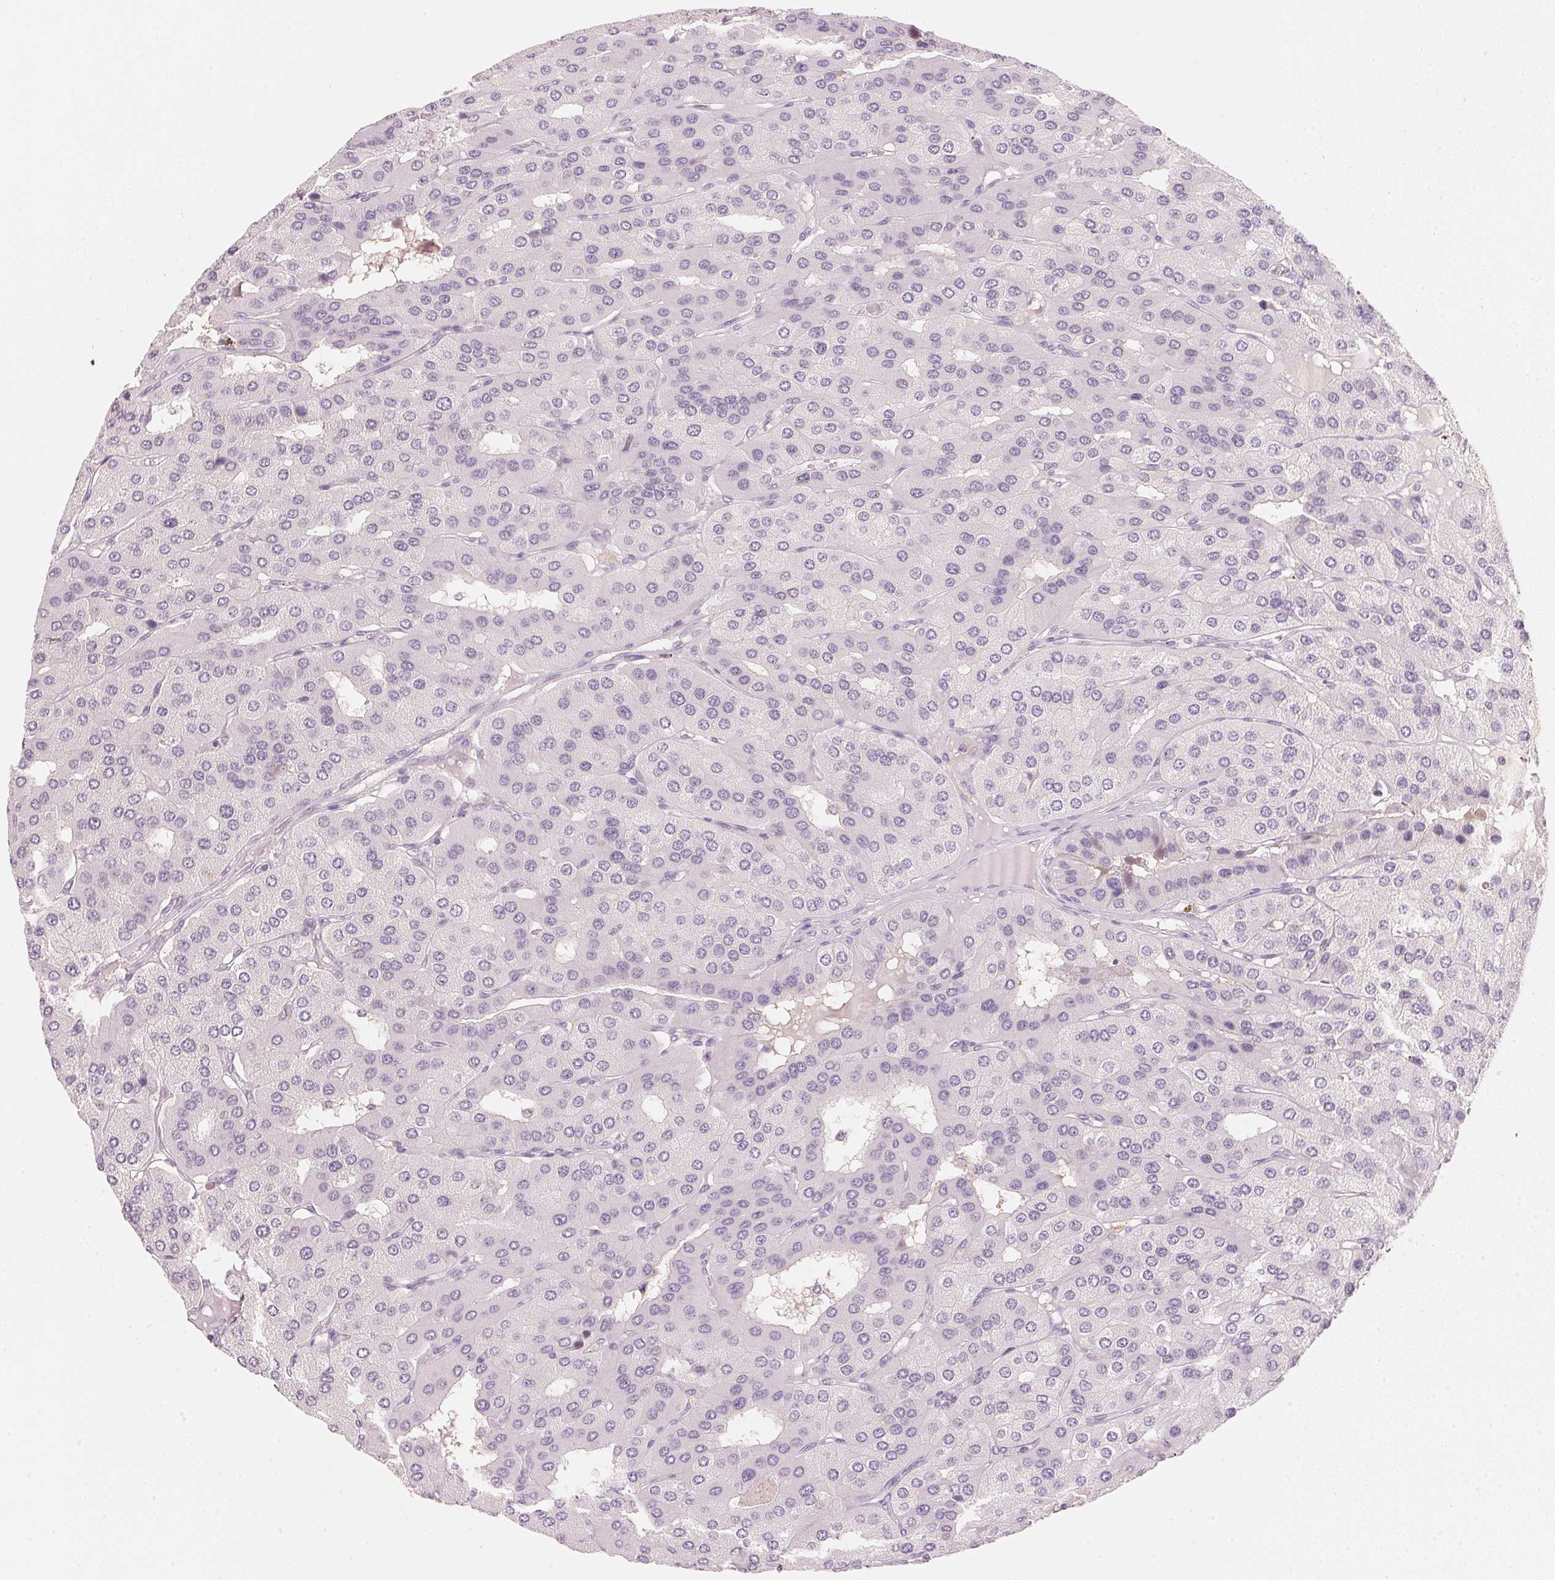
{"staining": {"intensity": "negative", "quantity": "none", "location": "none"}, "tissue": "parathyroid gland", "cell_type": "Glandular cells", "image_type": "normal", "snomed": [{"axis": "morphology", "description": "Normal tissue, NOS"}, {"axis": "morphology", "description": "Adenoma, NOS"}, {"axis": "topography", "description": "Parathyroid gland"}], "caption": "DAB (3,3'-diaminobenzidine) immunohistochemical staining of unremarkable parathyroid gland displays no significant staining in glandular cells.", "gene": "HOXB13", "patient": {"sex": "female", "age": 86}}